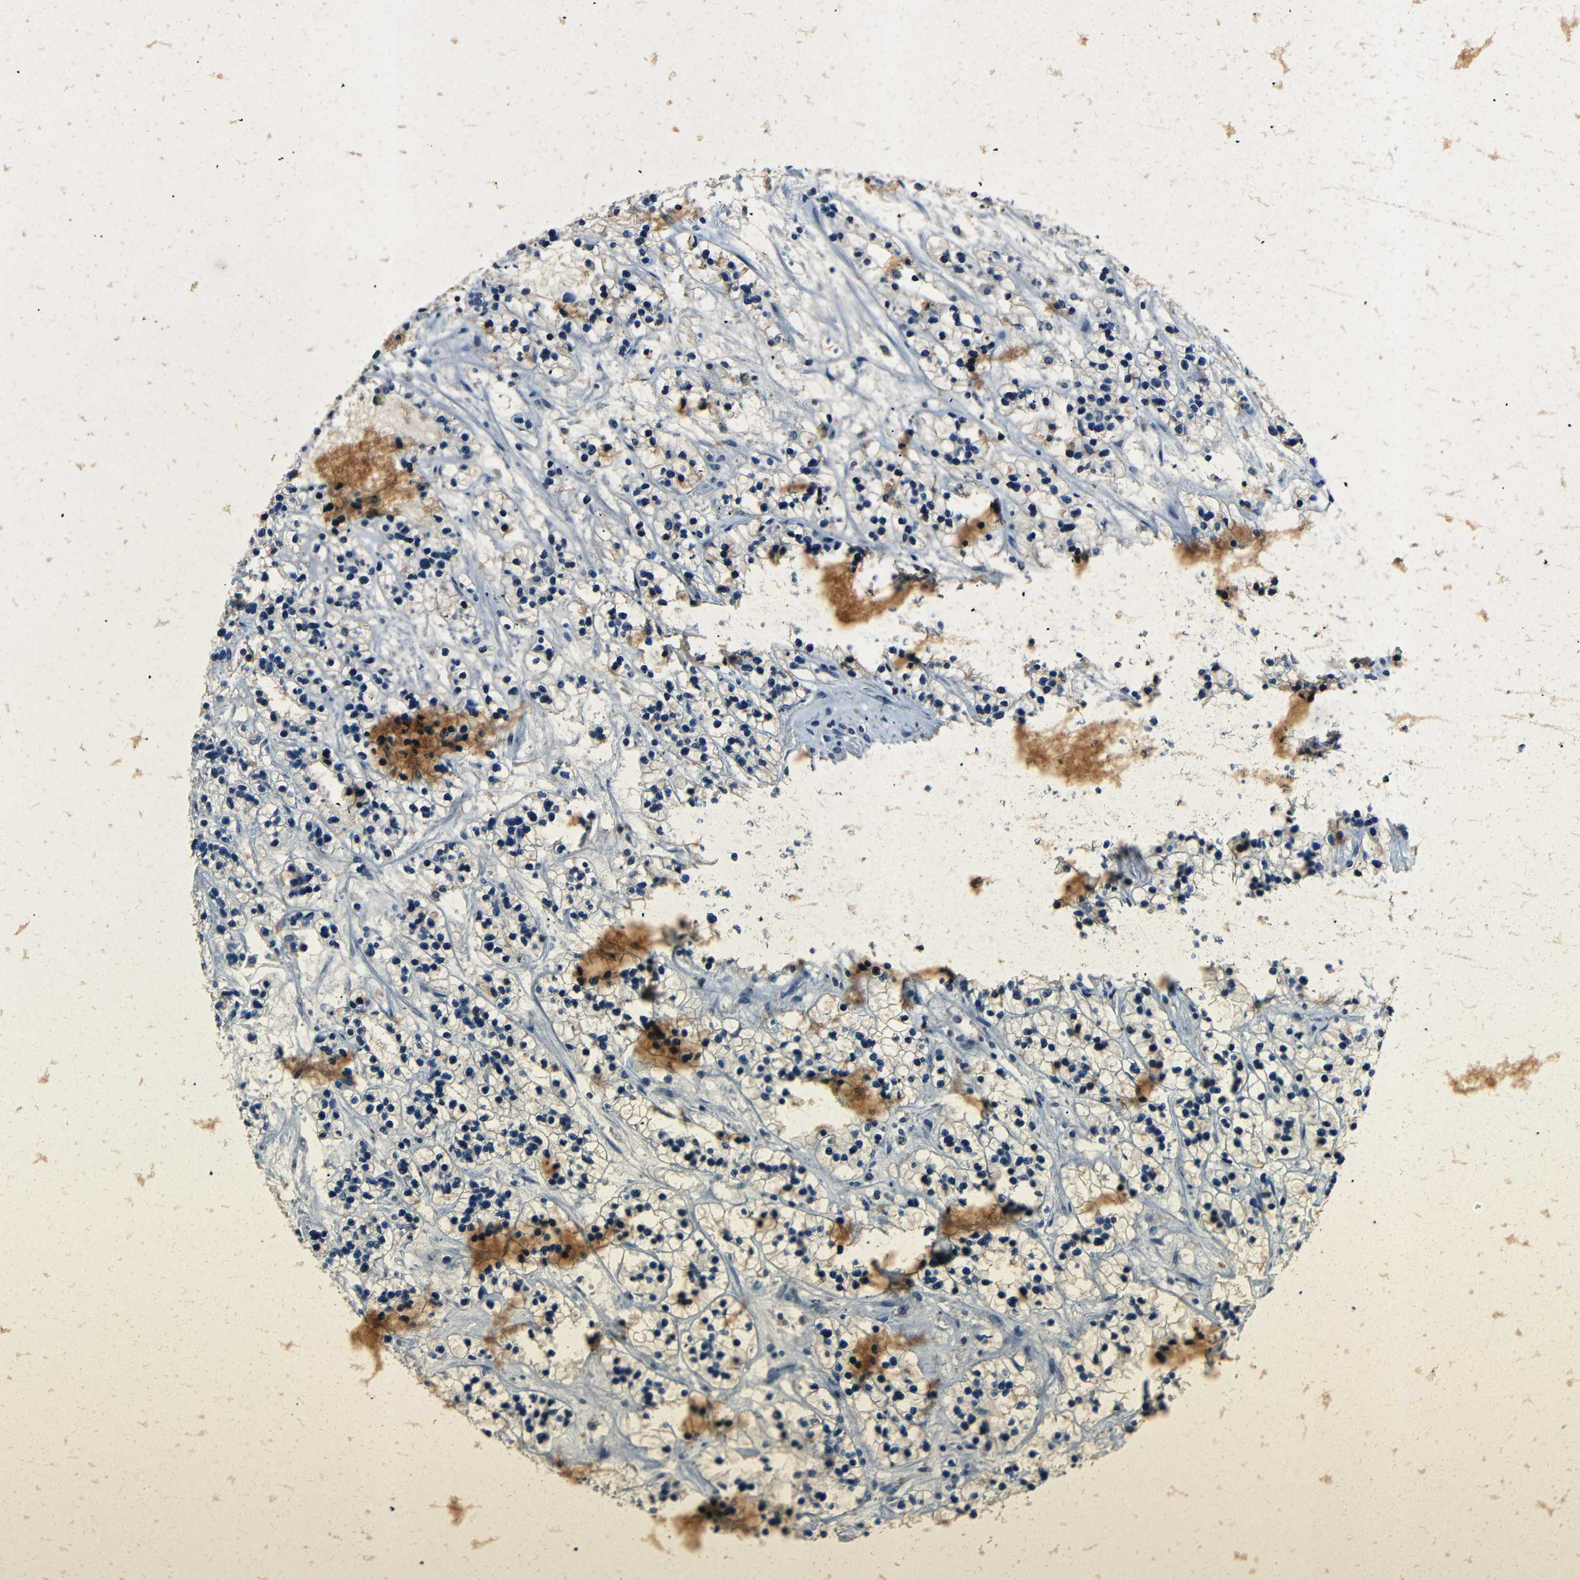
{"staining": {"intensity": "negative", "quantity": "none", "location": "none"}, "tissue": "renal cancer", "cell_type": "Tumor cells", "image_type": "cancer", "snomed": [{"axis": "morphology", "description": "Adenocarcinoma, NOS"}, {"axis": "topography", "description": "Kidney"}], "caption": "Immunohistochemistry (IHC) of human renal cancer (adenocarcinoma) reveals no staining in tumor cells.", "gene": "NCMAP", "patient": {"sex": "female", "age": 57}}